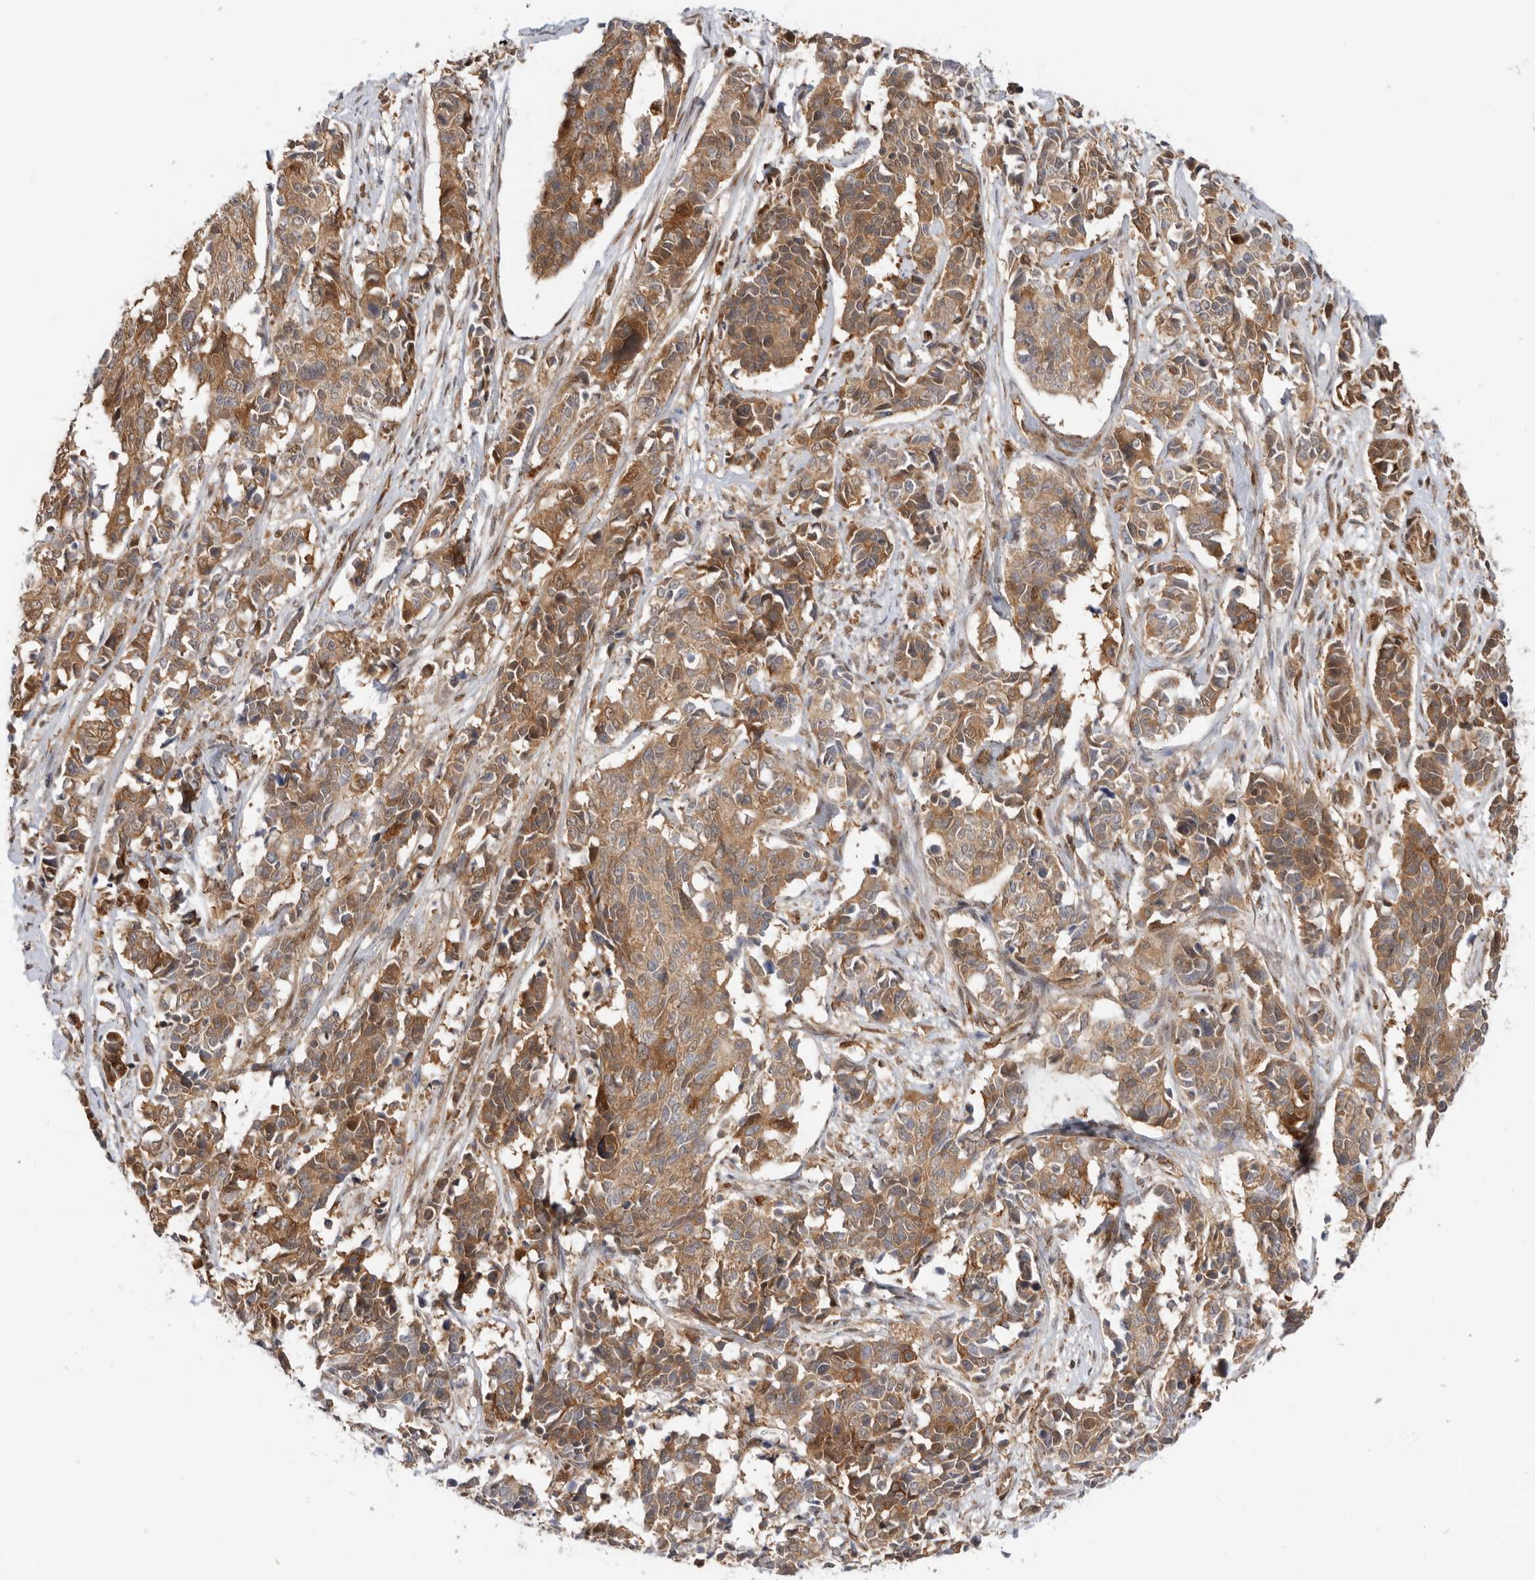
{"staining": {"intensity": "moderate", "quantity": ">75%", "location": "cytoplasmic/membranous"}, "tissue": "cervical cancer", "cell_type": "Tumor cells", "image_type": "cancer", "snomed": [{"axis": "morphology", "description": "Normal tissue, NOS"}, {"axis": "morphology", "description": "Squamous cell carcinoma, NOS"}, {"axis": "topography", "description": "Cervix"}], "caption": "Tumor cells demonstrate medium levels of moderate cytoplasmic/membranous staining in about >75% of cells in cervical cancer.", "gene": "DCAF8", "patient": {"sex": "female", "age": 35}}